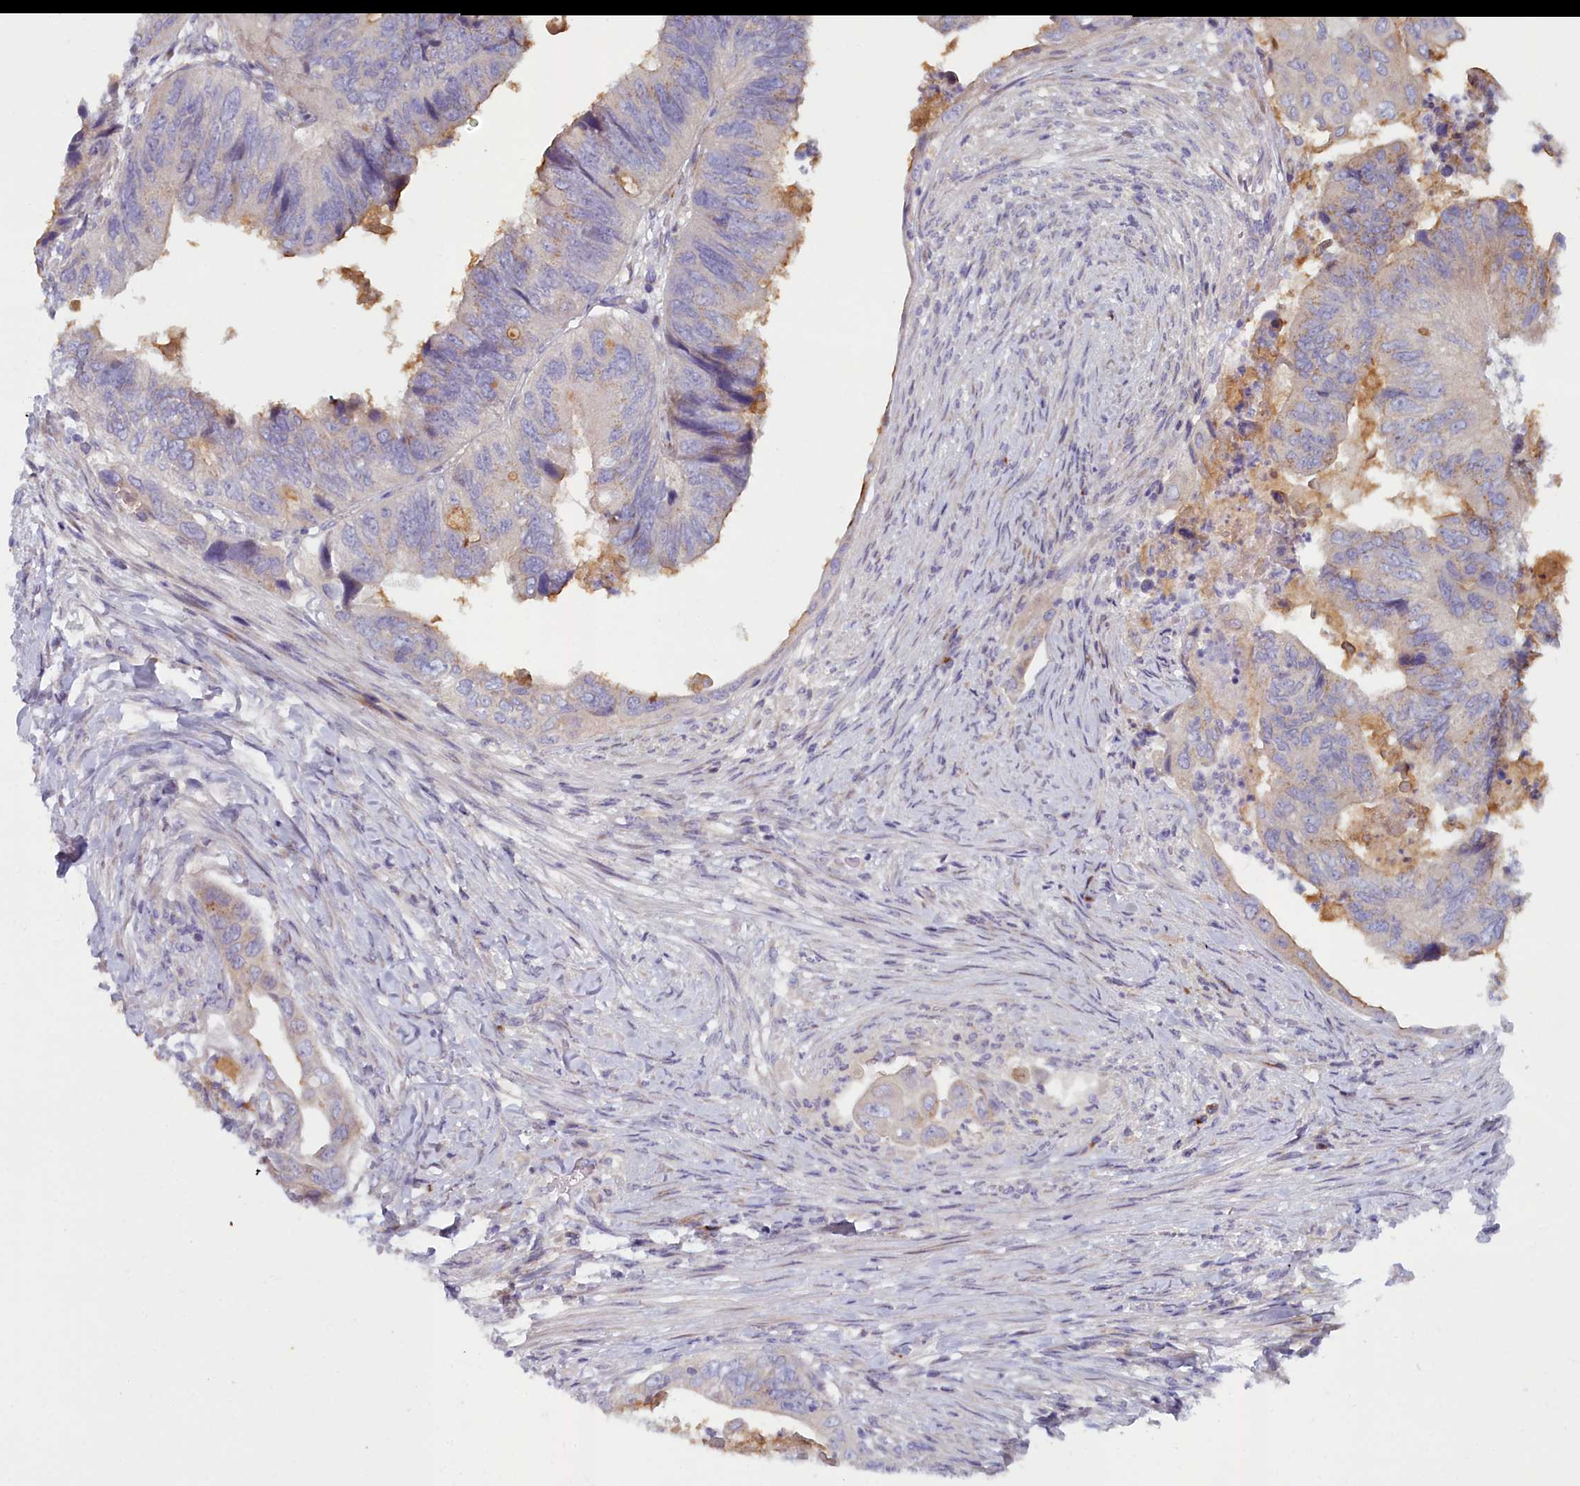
{"staining": {"intensity": "moderate", "quantity": "<25%", "location": "cytoplasmic/membranous"}, "tissue": "colorectal cancer", "cell_type": "Tumor cells", "image_type": "cancer", "snomed": [{"axis": "morphology", "description": "Adenocarcinoma, NOS"}, {"axis": "topography", "description": "Rectum"}], "caption": "A low amount of moderate cytoplasmic/membranous positivity is present in about <25% of tumor cells in colorectal adenocarcinoma tissue.", "gene": "B9D2", "patient": {"sex": "male", "age": 63}}